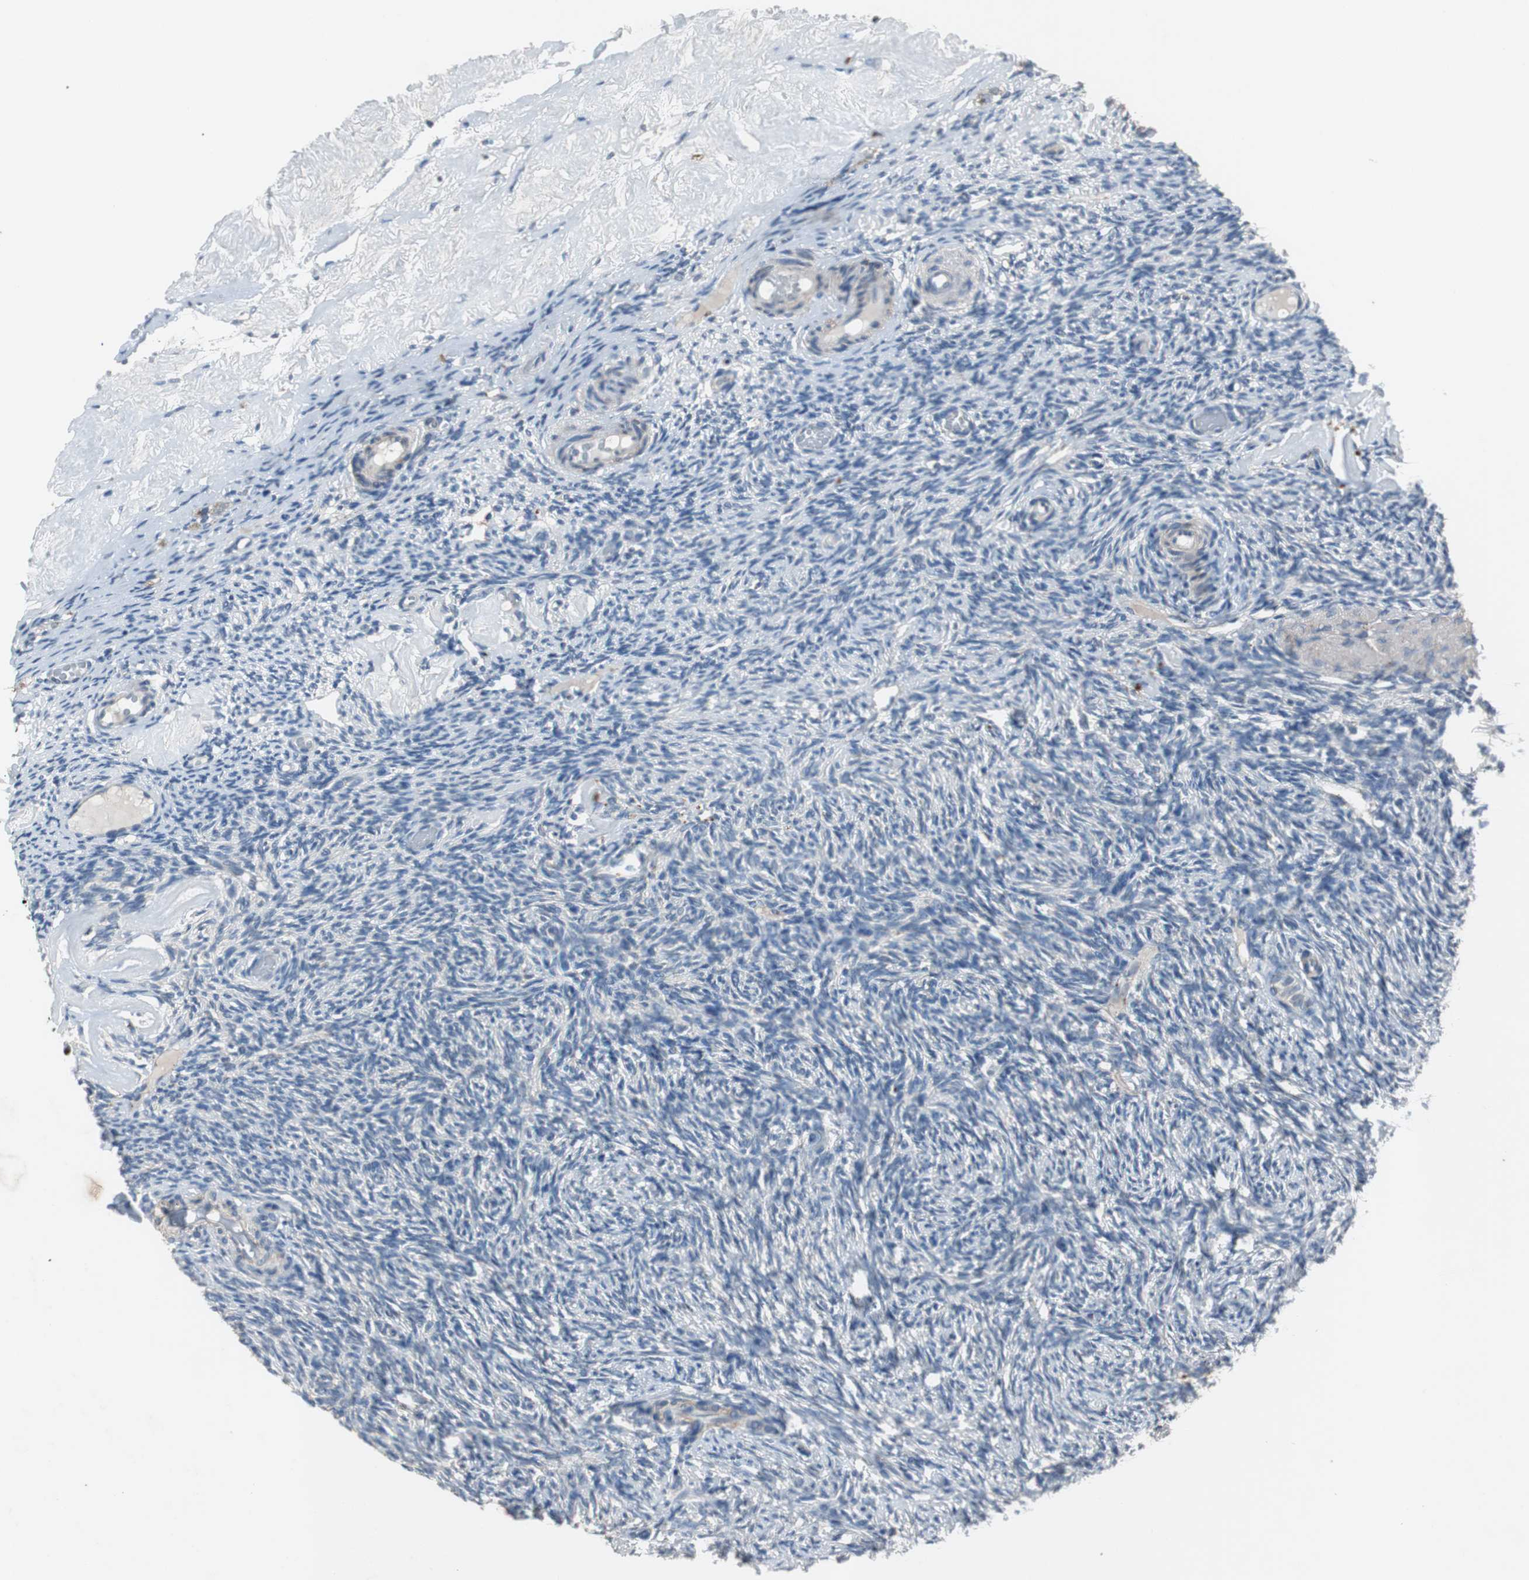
{"staining": {"intensity": "weak", "quantity": ">75%", "location": "cytoplasmic/membranous"}, "tissue": "ovary", "cell_type": "Follicle cells", "image_type": "normal", "snomed": [{"axis": "morphology", "description": "Normal tissue, NOS"}, {"axis": "topography", "description": "Ovary"}], "caption": "DAB immunohistochemical staining of benign human ovary displays weak cytoplasmic/membranous protein positivity in about >75% of follicle cells. (Stains: DAB (3,3'-diaminobenzidine) in brown, nuclei in blue, Microscopy: brightfield microscopy at high magnification).", "gene": "PCYT1B", "patient": {"sex": "female", "age": 60}}